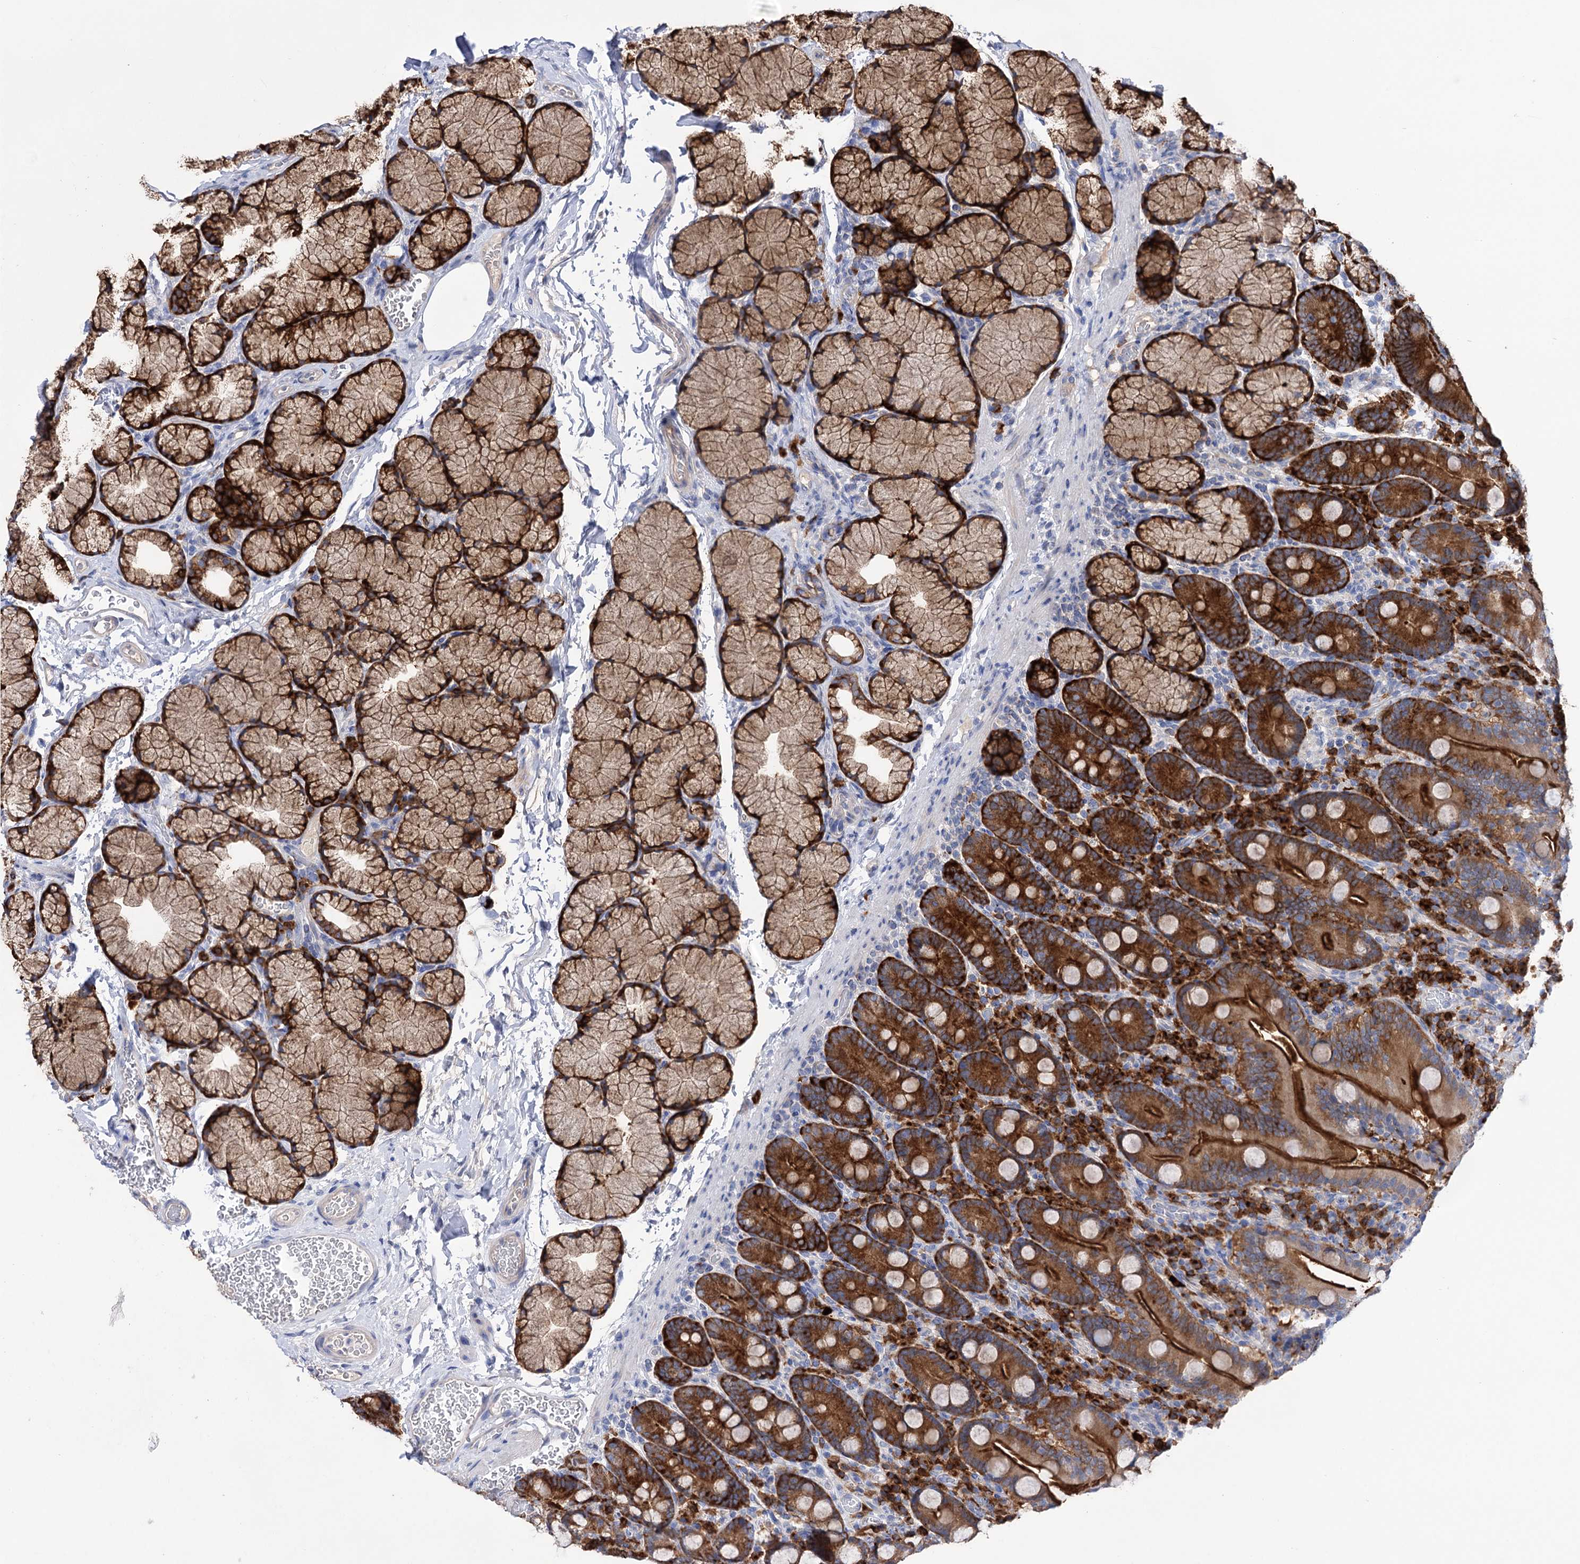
{"staining": {"intensity": "strong", "quantity": ">75%", "location": "cytoplasmic/membranous"}, "tissue": "duodenum", "cell_type": "Glandular cells", "image_type": "normal", "snomed": [{"axis": "morphology", "description": "Normal tissue, NOS"}, {"axis": "topography", "description": "Duodenum"}], "caption": "Duodenum was stained to show a protein in brown. There is high levels of strong cytoplasmic/membranous staining in about >75% of glandular cells. (DAB = brown stain, brightfield microscopy at high magnification).", "gene": "BBS4", "patient": {"sex": "male", "age": 35}}